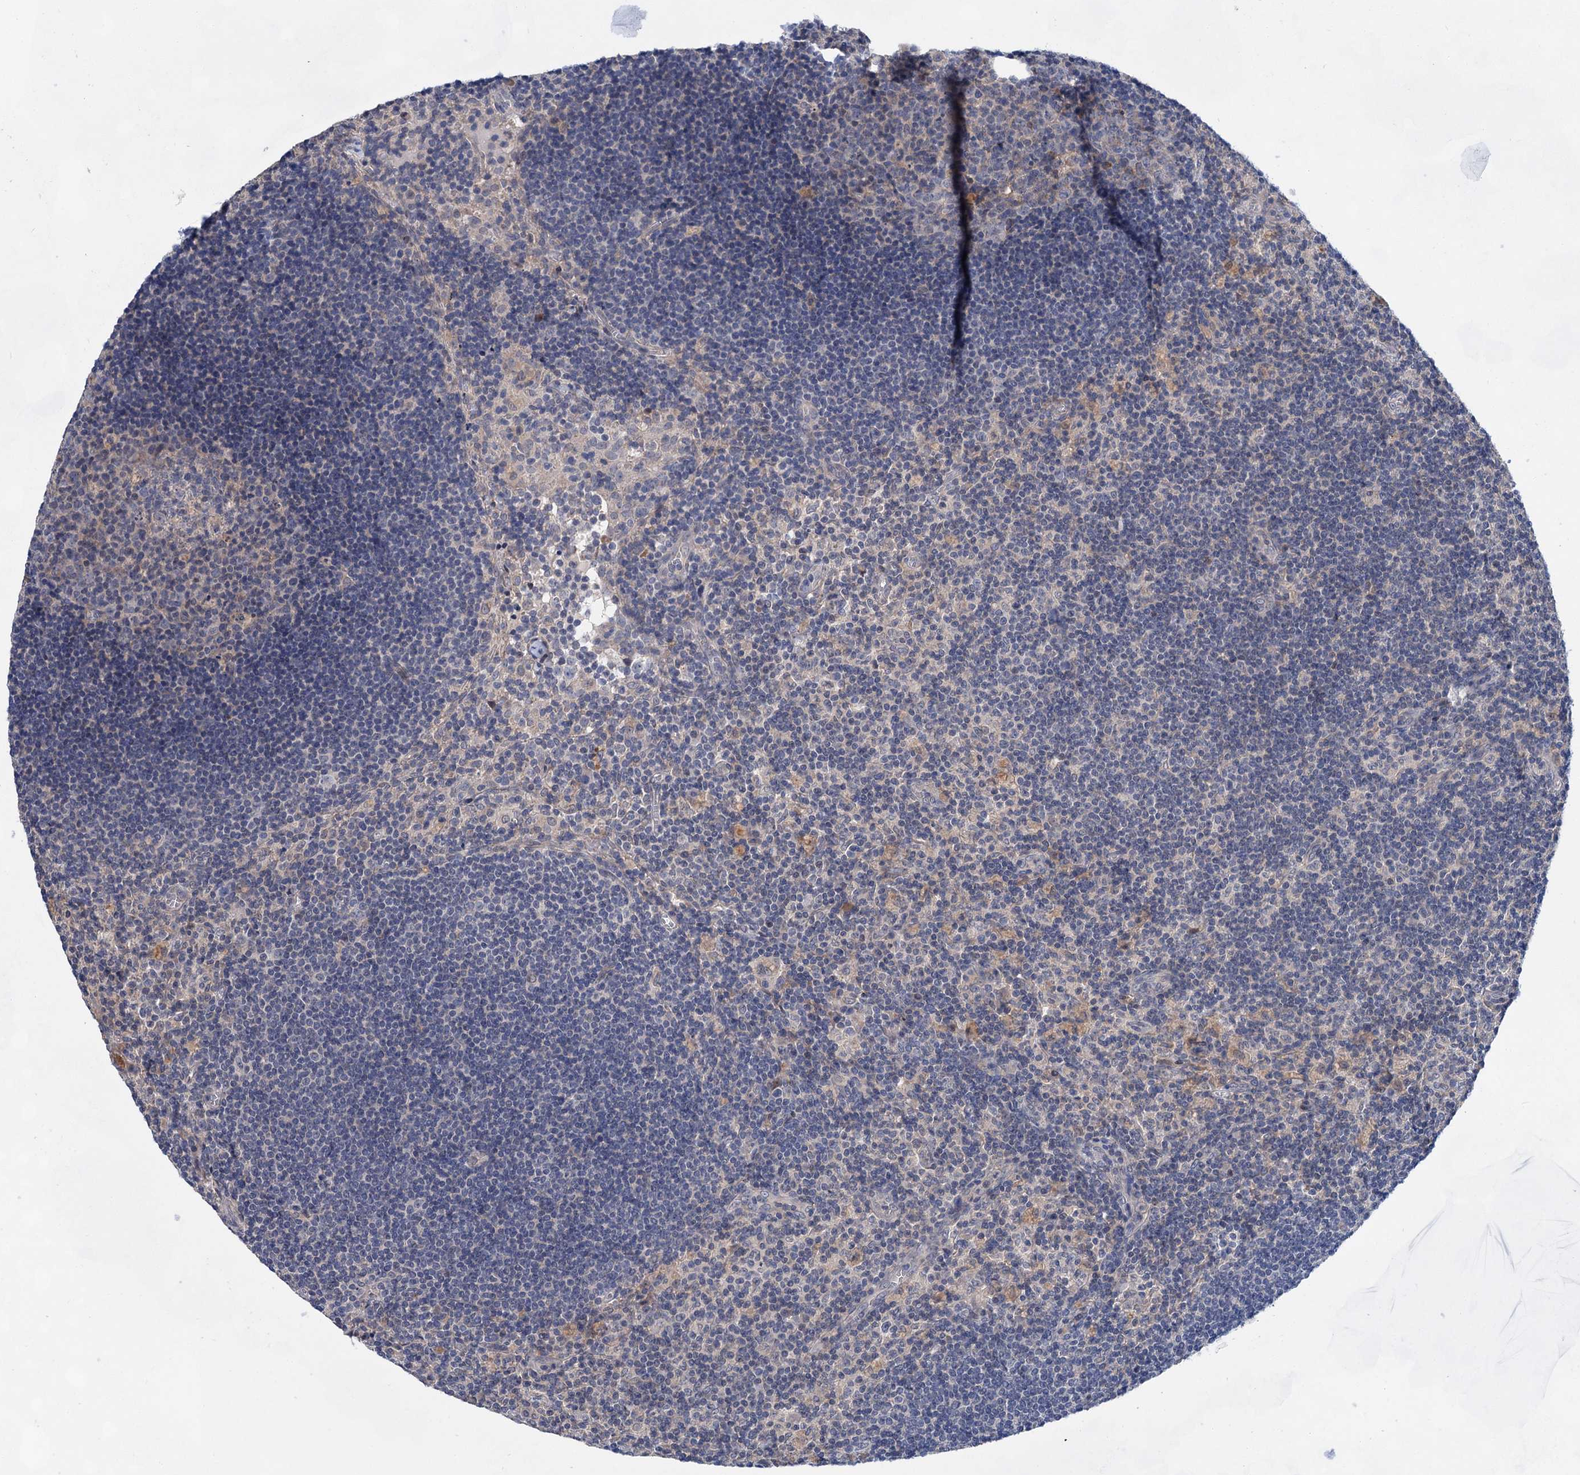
{"staining": {"intensity": "negative", "quantity": "none", "location": "none"}, "tissue": "lymph node", "cell_type": "Germinal center cells", "image_type": "normal", "snomed": [{"axis": "morphology", "description": "Normal tissue, NOS"}, {"axis": "topography", "description": "Lymph node"}], "caption": "Normal lymph node was stained to show a protein in brown. There is no significant expression in germinal center cells. (DAB immunohistochemistry visualized using brightfield microscopy, high magnification).", "gene": "MORN3", "patient": {"sex": "male", "age": 69}}